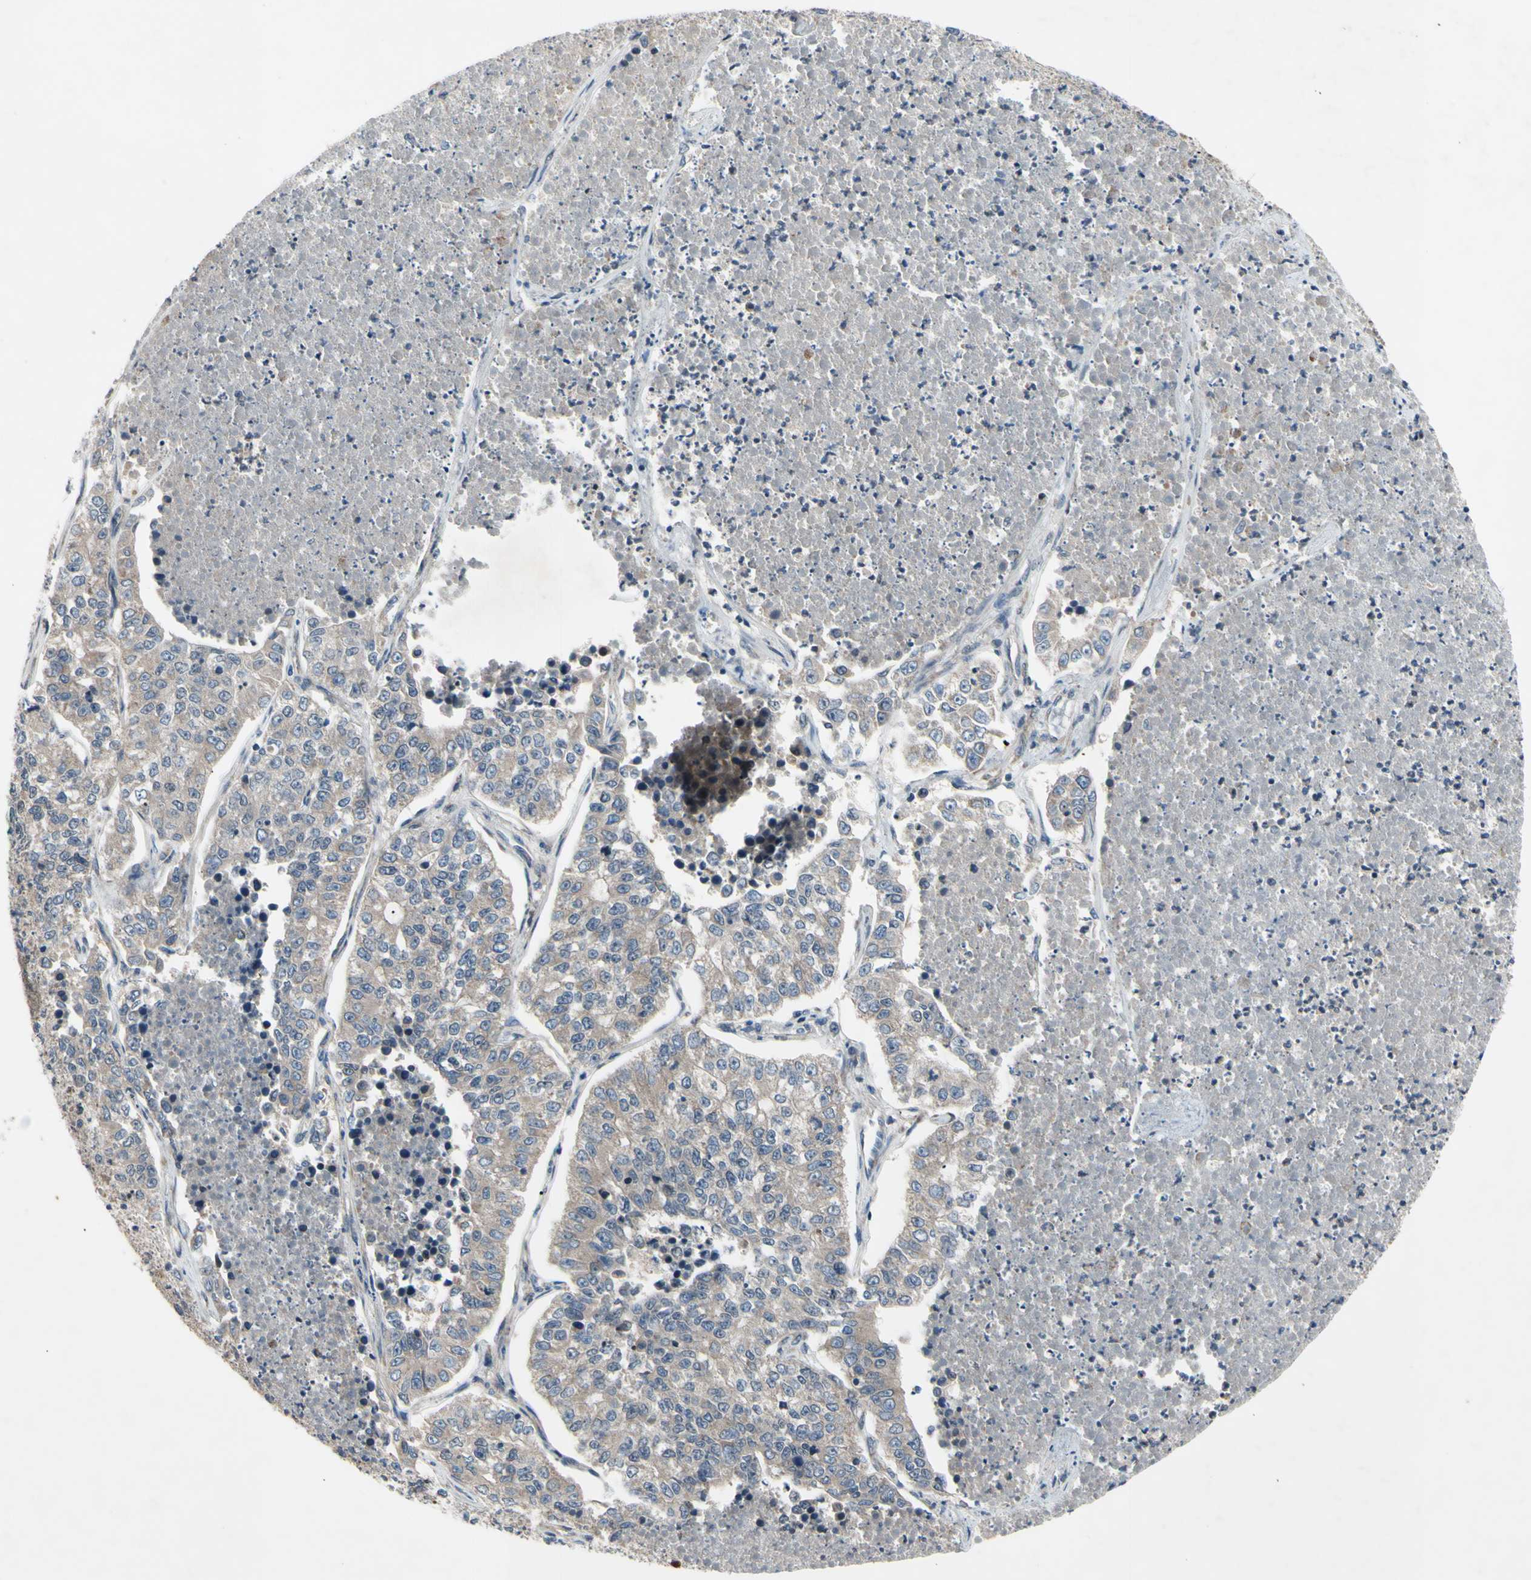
{"staining": {"intensity": "weak", "quantity": "<25%", "location": "cytoplasmic/membranous"}, "tissue": "lung cancer", "cell_type": "Tumor cells", "image_type": "cancer", "snomed": [{"axis": "morphology", "description": "Adenocarcinoma, NOS"}, {"axis": "topography", "description": "Lung"}], "caption": "Immunohistochemistry (IHC) image of neoplastic tissue: lung adenocarcinoma stained with DAB (3,3'-diaminobenzidine) reveals no significant protein staining in tumor cells.", "gene": "SVIL", "patient": {"sex": "male", "age": 49}}